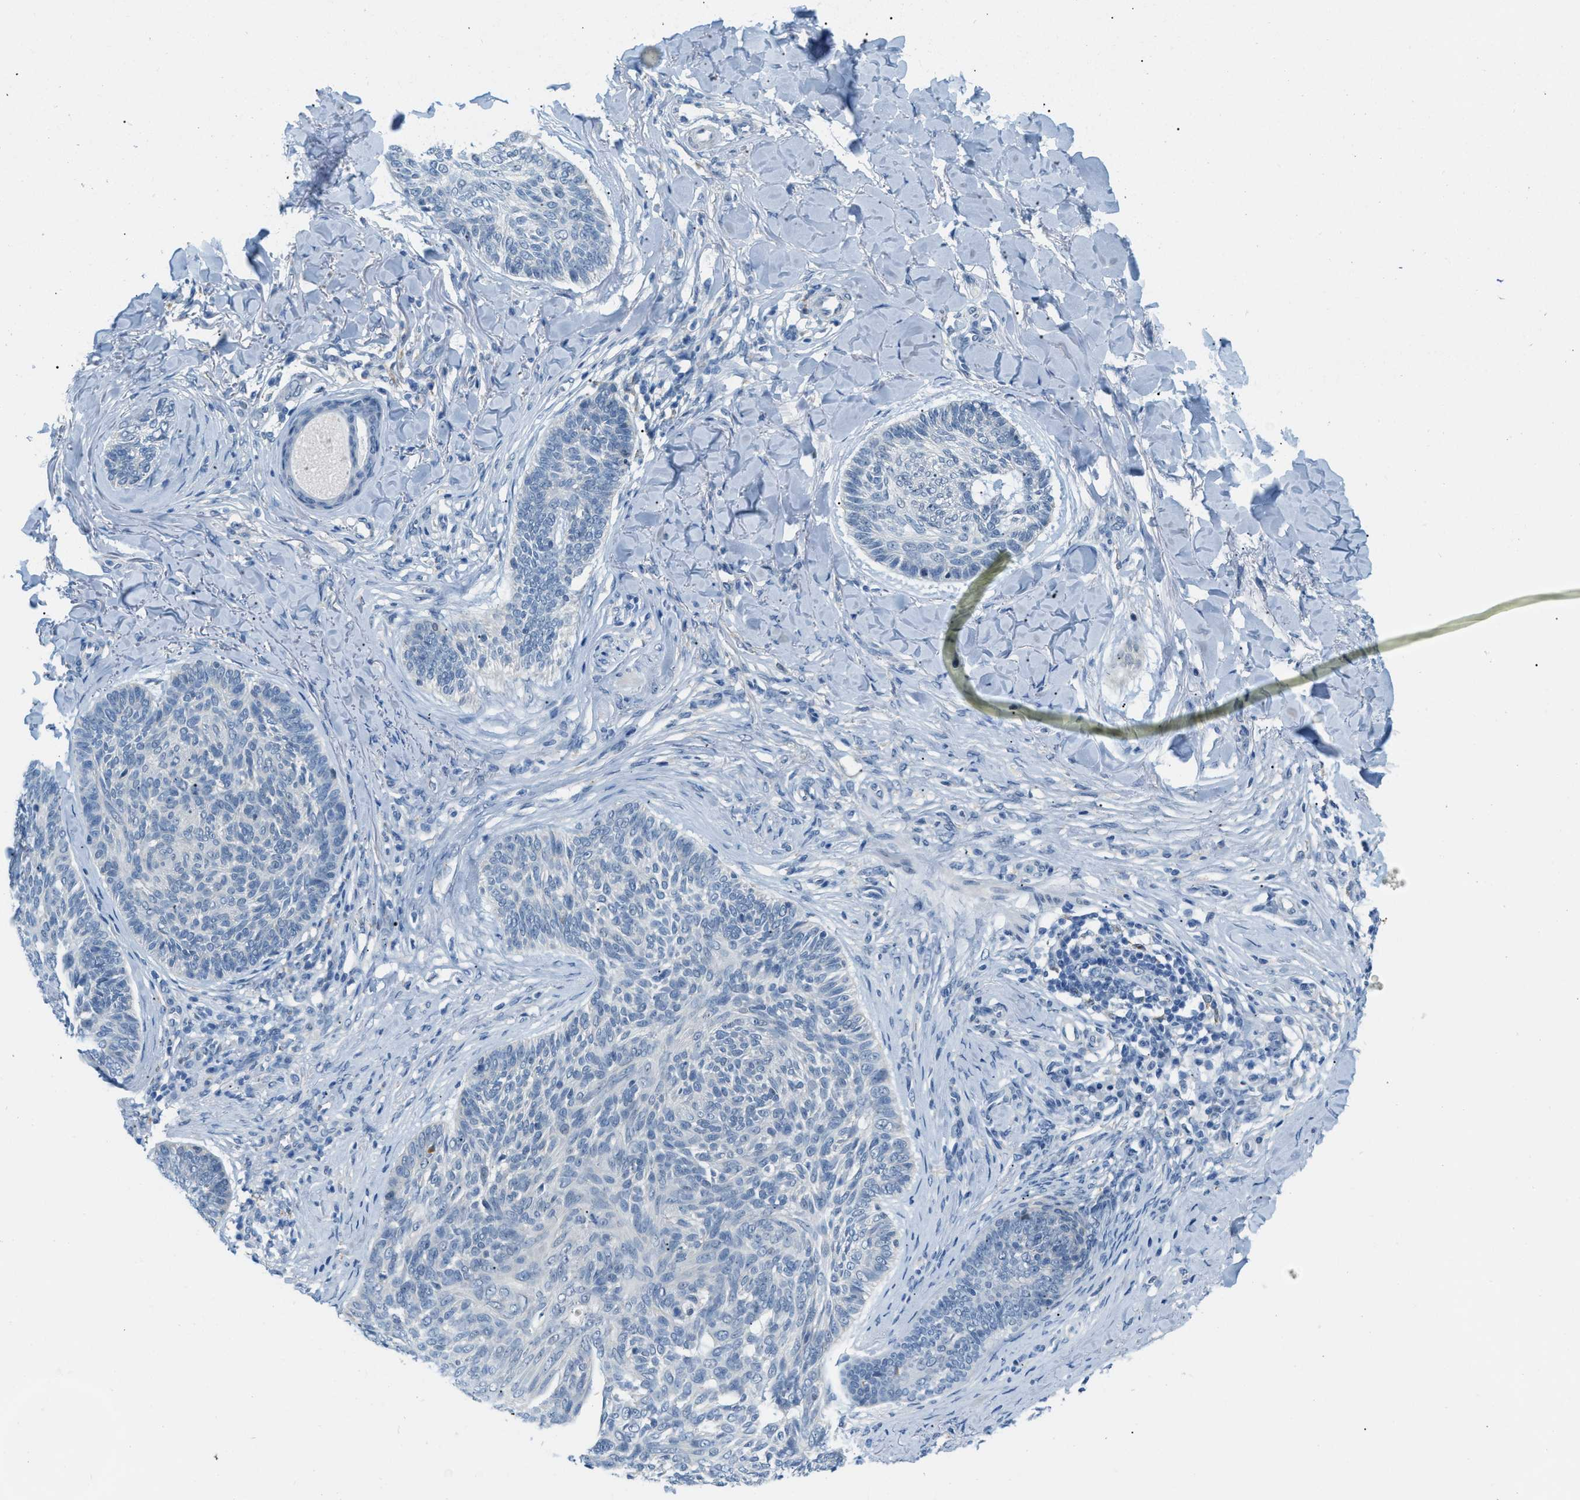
{"staining": {"intensity": "negative", "quantity": "none", "location": "none"}, "tissue": "skin cancer", "cell_type": "Tumor cells", "image_type": "cancer", "snomed": [{"axis": "morphology", "description": "Basal cell carcinoma"}, {"axis": "topography", "description": "Skin"}], "caption": "A micrograph of human skin cancer is negative for staining in tumor cells. (Brightfield microscopy of DAB (3,3'-diaminobenzidine) immunohistochemistry at high magnification).", "gene": "PHRF1", "patient": {"sex": "male", "age": 43}}